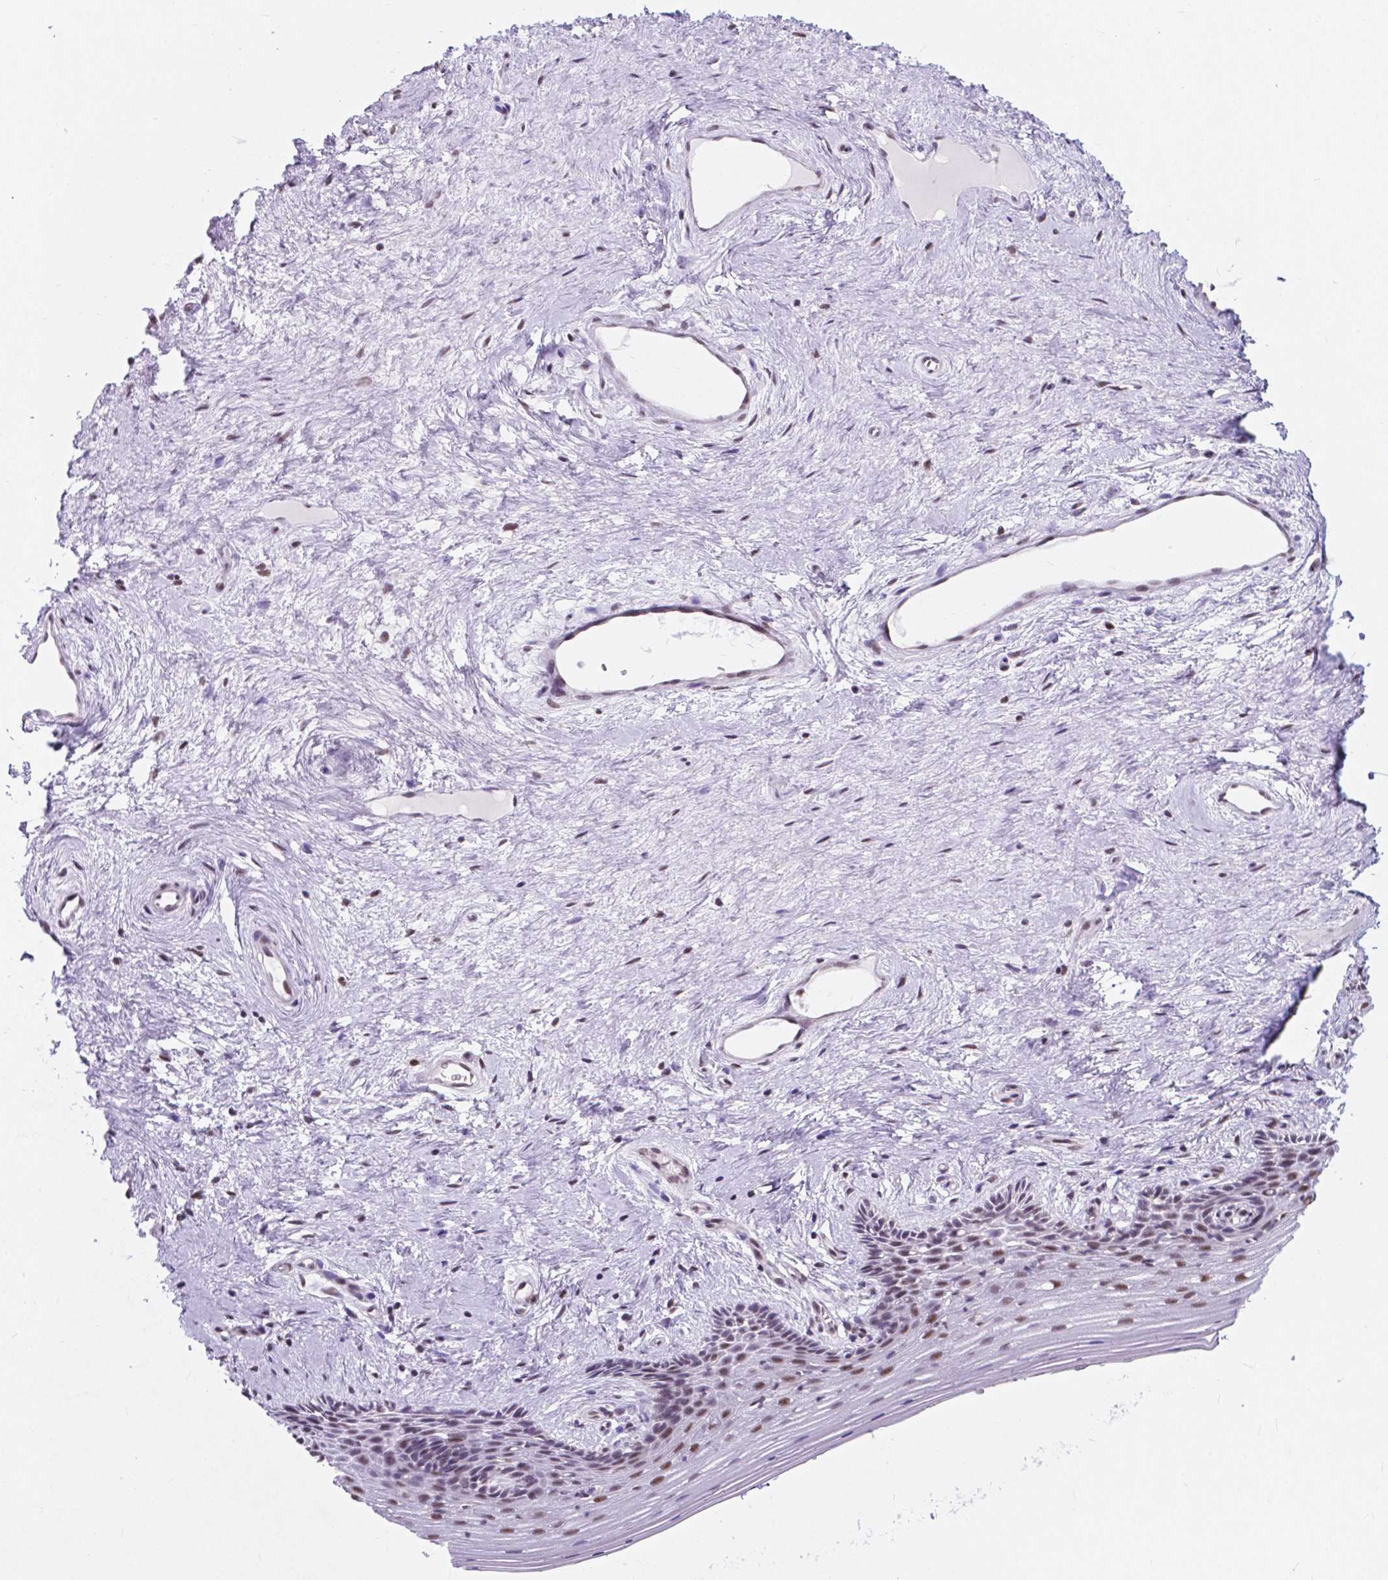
{"staining": {"intensity": "weak", "quantity": "25%-75%", "location": "nuclear"}, "tissue": "vagina", "cell_type": "Squamous epithelial cells", "image_type": "normal", "snomed": [{"axis": "morphology", "description": "Normal tissue, NOS"}, {"axis": "topography", "description": "Vagina"}], "caption": "Weak nuclear protein expression is seen in about 25%-75% of squamous epithelial cells in vagina.", "gene": "BCAS2", "patient": {"sex": "female", "age": 45}}